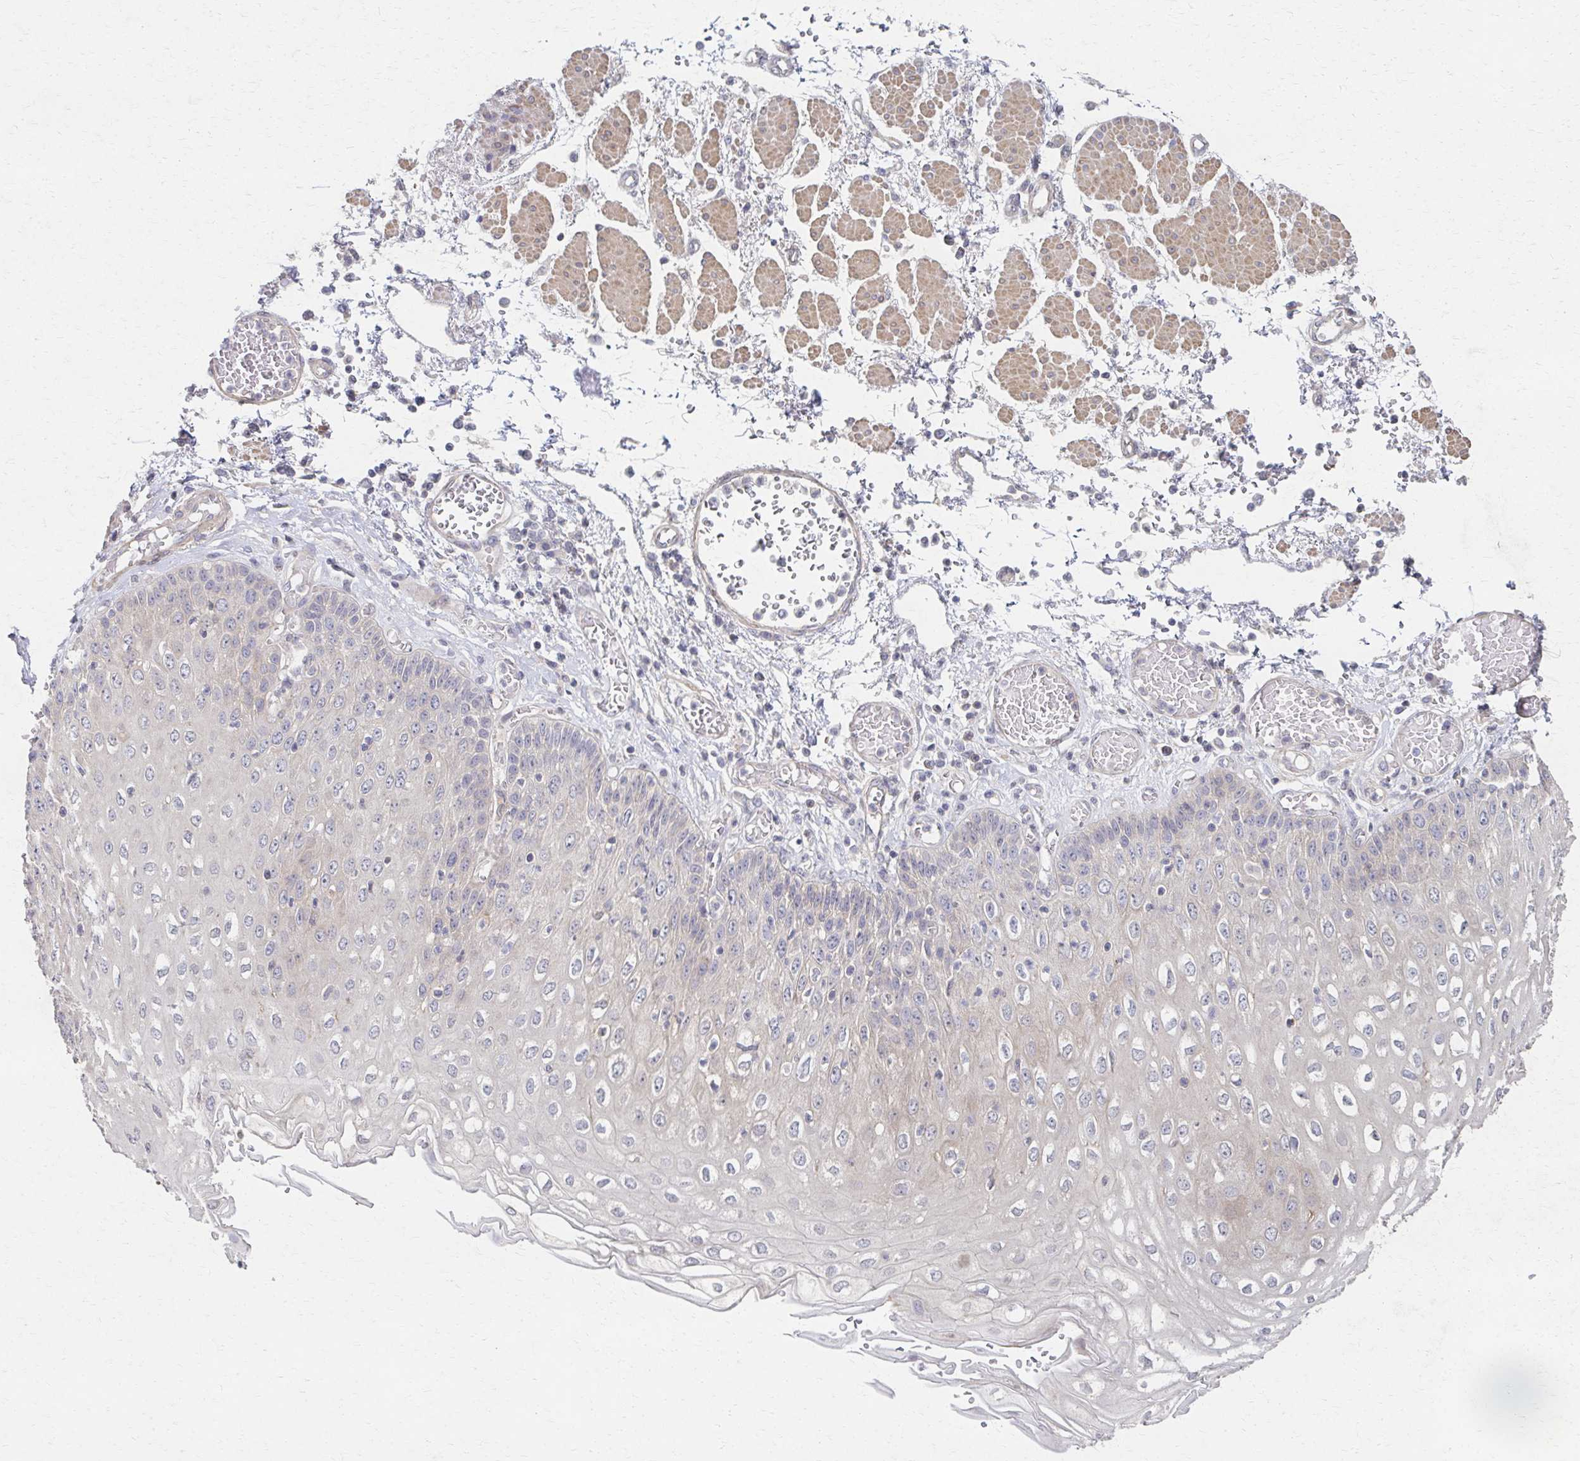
{"staining": {"intensity": "moderate", "quantity": "25%-75%", "location": "cytoplasmic/membranous"}, "tissue": "esophagus", "cell_type": "Squamous epithelial cells", "image_type": "normal", "snomed": [{"axis": "morphology", "description": "Normal tissue, NOS"}, {"axis": "morphology", "description": "Adenocarcinoma, NOS"}, {"axis": "topography", "description": "Esophagus"}], "caption": "DAB immunohistochemical staining of benign human esophagus reveals moderate cytoplasmic/membranous protein expression in about 25%-75% of squamous epithelial cells.", "gene": "EOLA1", "patient": {"sex": "male", "age": 81}}